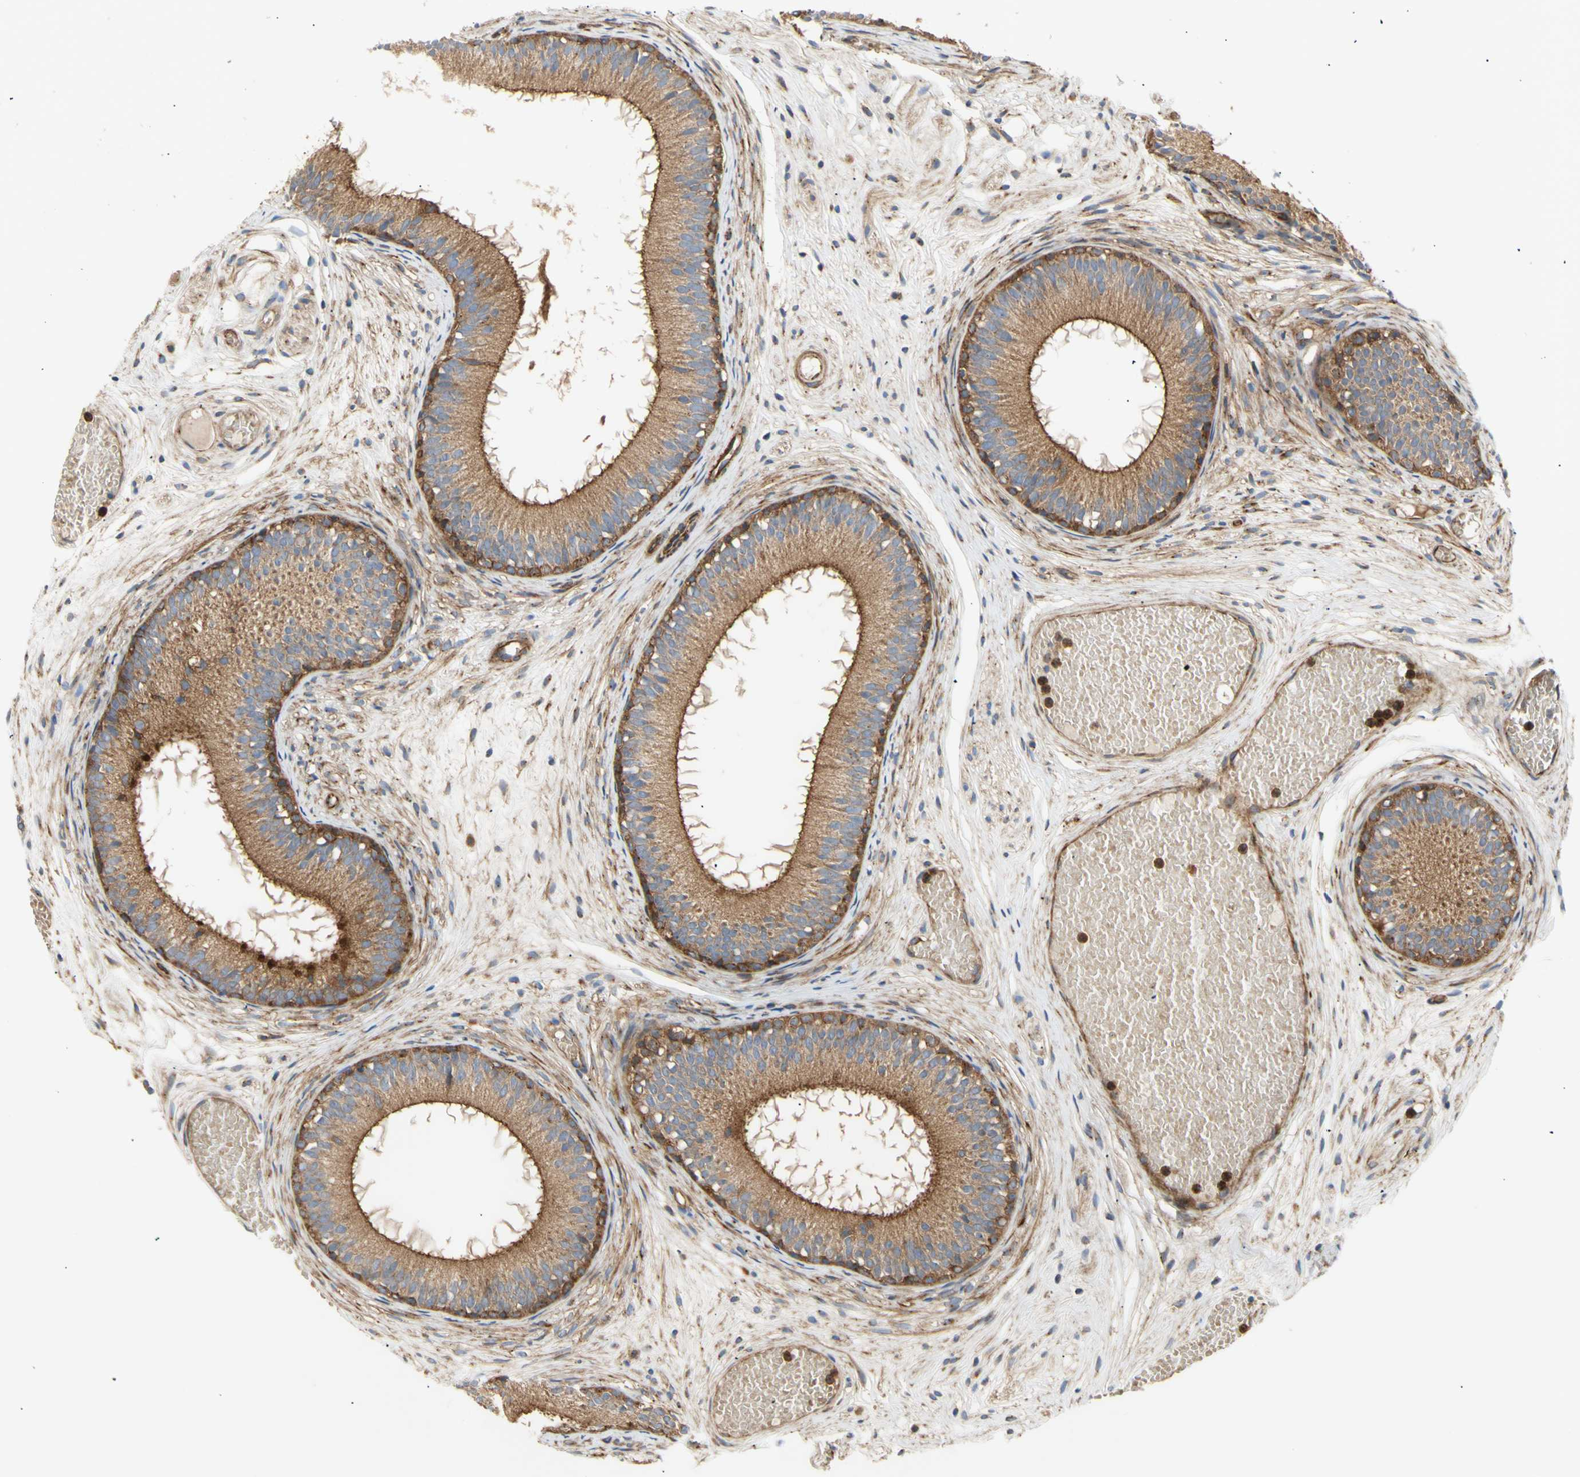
{"staining": {"intensity": "strong", "quantity": ">75%", "location": "cytoplasmic/membranous"}, "tissue": "epididymis", "cell_type": "Glandular cells", "image_type": "normal", "snomed": [{"axis": "morphology", "description": "Normal tissue, NOS"}, {"axis": "morphology", "description": "Atrophy, NOS"}, {"axis": "topography", "description": "Testis"}, {"axis": "topography", "description": "Epididymis"}], "caption": "Immunohistochemistry (IHC) image of benign epididymis: human epididymis stained using IHC shows high levels of strong protein expression localized specifically in the cytoplasmic/membranous of glandular cells, appearing as a cytoplasmic/membranous brown color.", "gene": "TUBG2", "patient": {"sex": "male", "age": 18}}